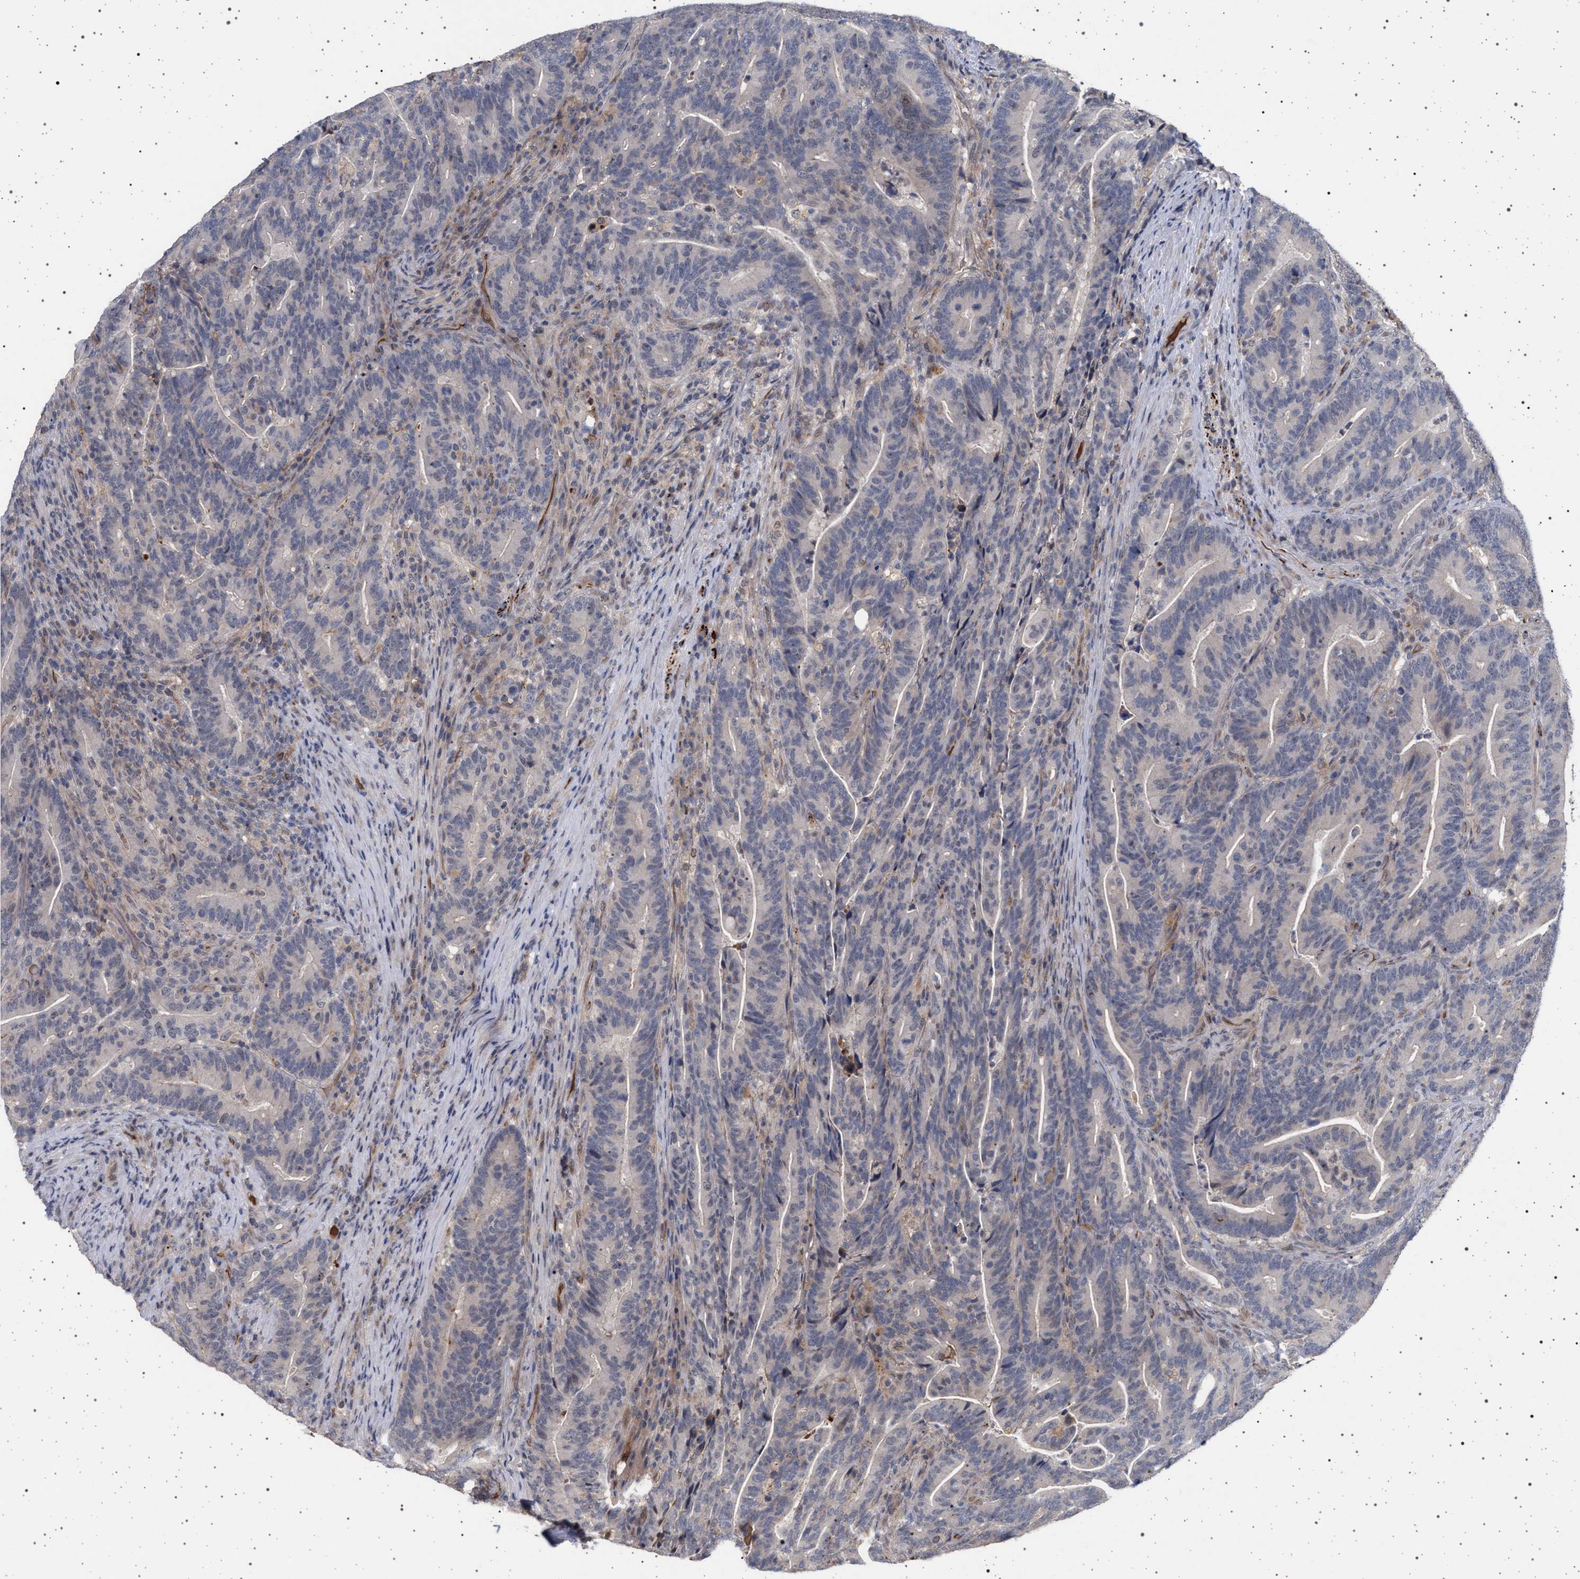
{"staining": {"intensity": "weak", "quantity": "<25%", "location": "cytoplasmic/membranous"}, "tissue": "colorectal cancer", "cell_type": "Tumor cells", "image_type": "cancer", "snomed": [{"axis": "morphology", "description": "Adenocarcinoma, NOS"}, {"axis": "topography", "description": "Colon"}], "caption": "Immunohistochemistry photomicrograph of human colorectal adenocarcinoma stained for a protein (brown), which demonstrates no expression in tumor cells. (DAB (3,3'-diaminobenzidine) immunohistochemistry (IHC) visualized using brightfield microscopy, high magnification).", "gene": "RBM48", "patient": {"sex": "female", "age": 66}}